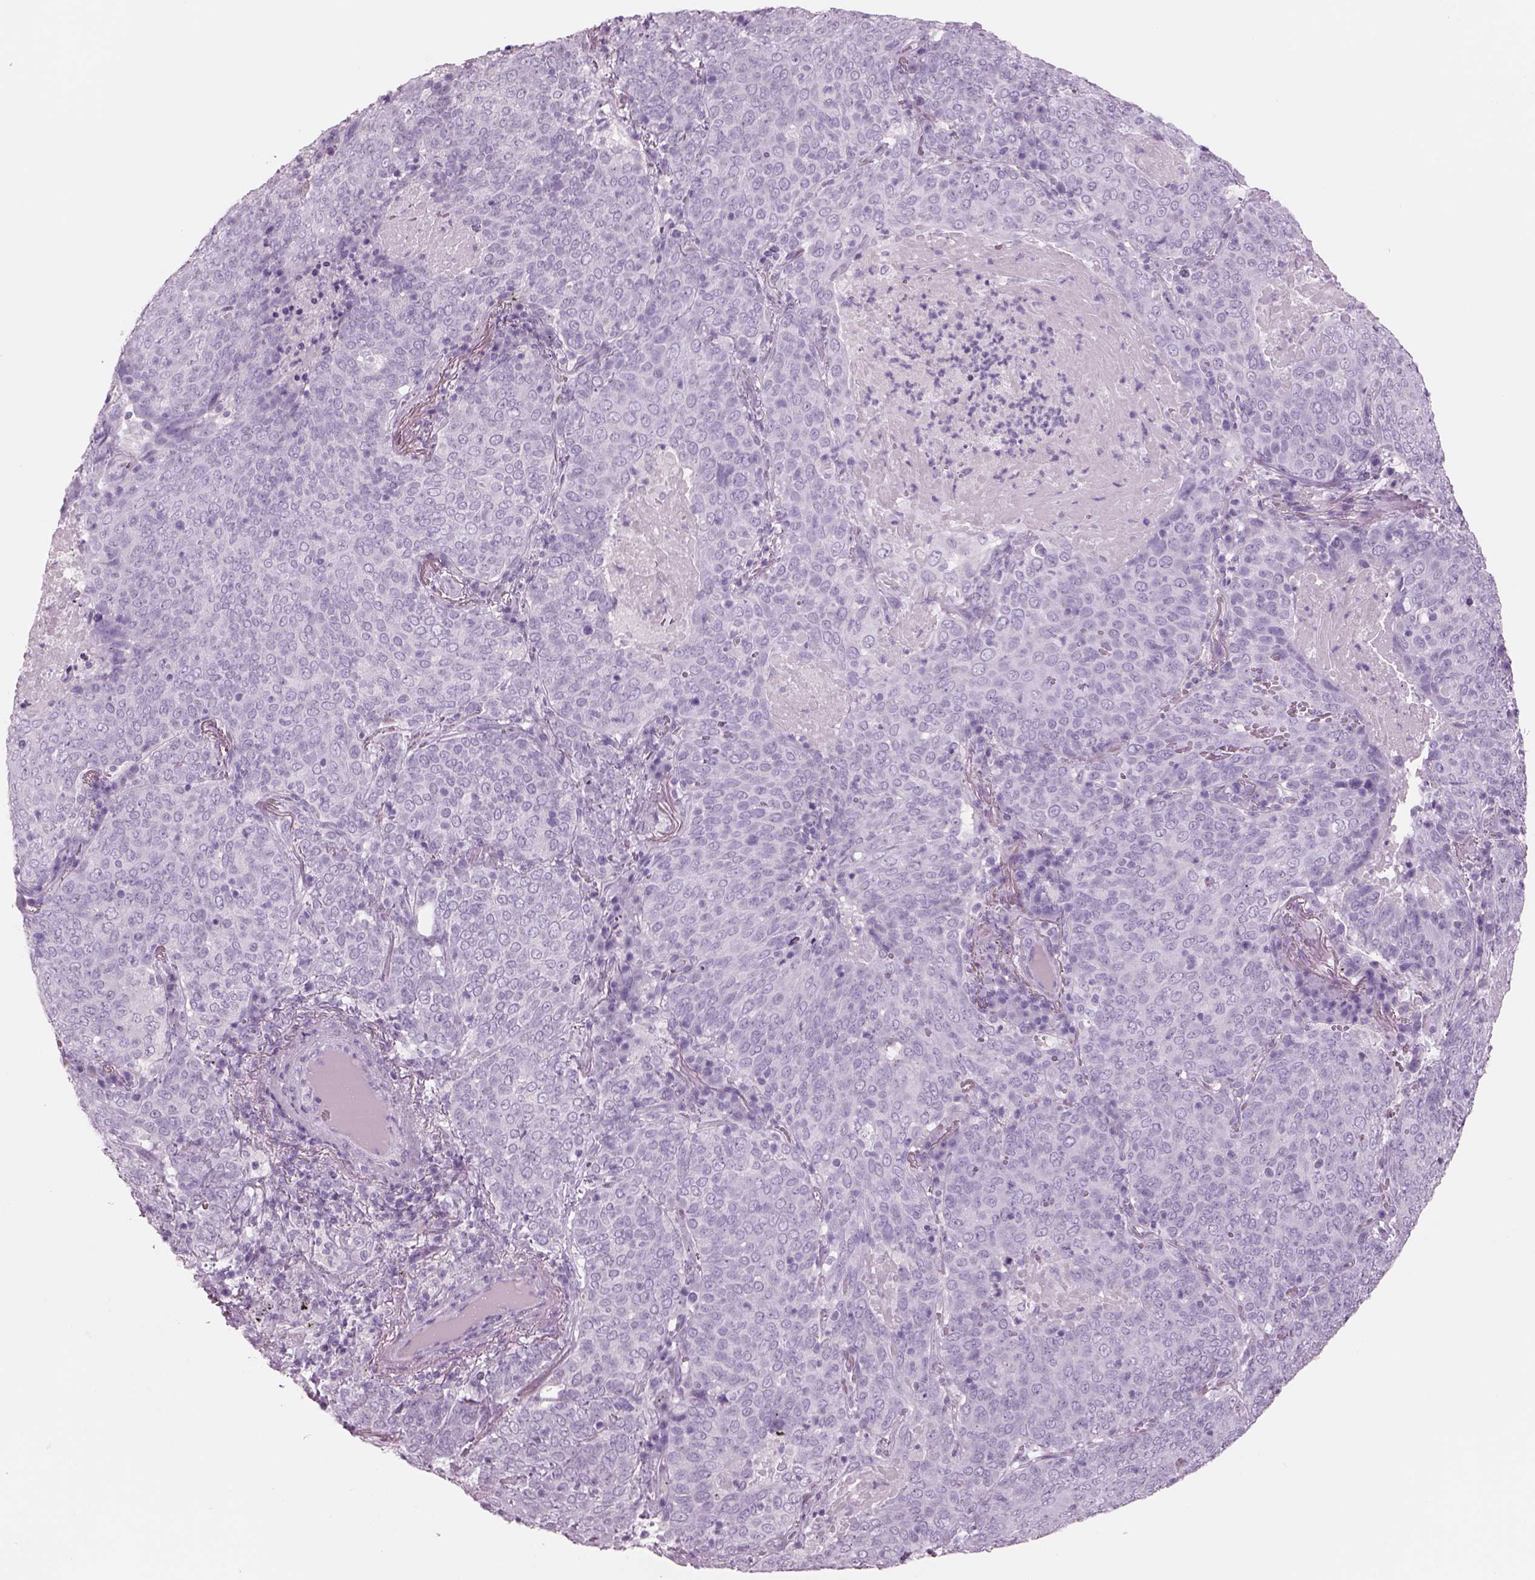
{"staining": {"intensity": "negative", "quantity": "none", "location": "none"}, "tissue": "lung cancer", "cell_type": "Tumor cells", "image_type": "cancer", "snomed": [{"axis": "morphology", "description": "Squamous cell carcinoma, NOS"}, {"axis": "topography", "description": "Lung"}], "caption": "A high-resolution micrograph shows immunohistochemistry staining of lung cancer, which exhibits no significant positivity in tumor cells.", "gene": "RHO", "patient": {"sex": "male", "age": 82}}